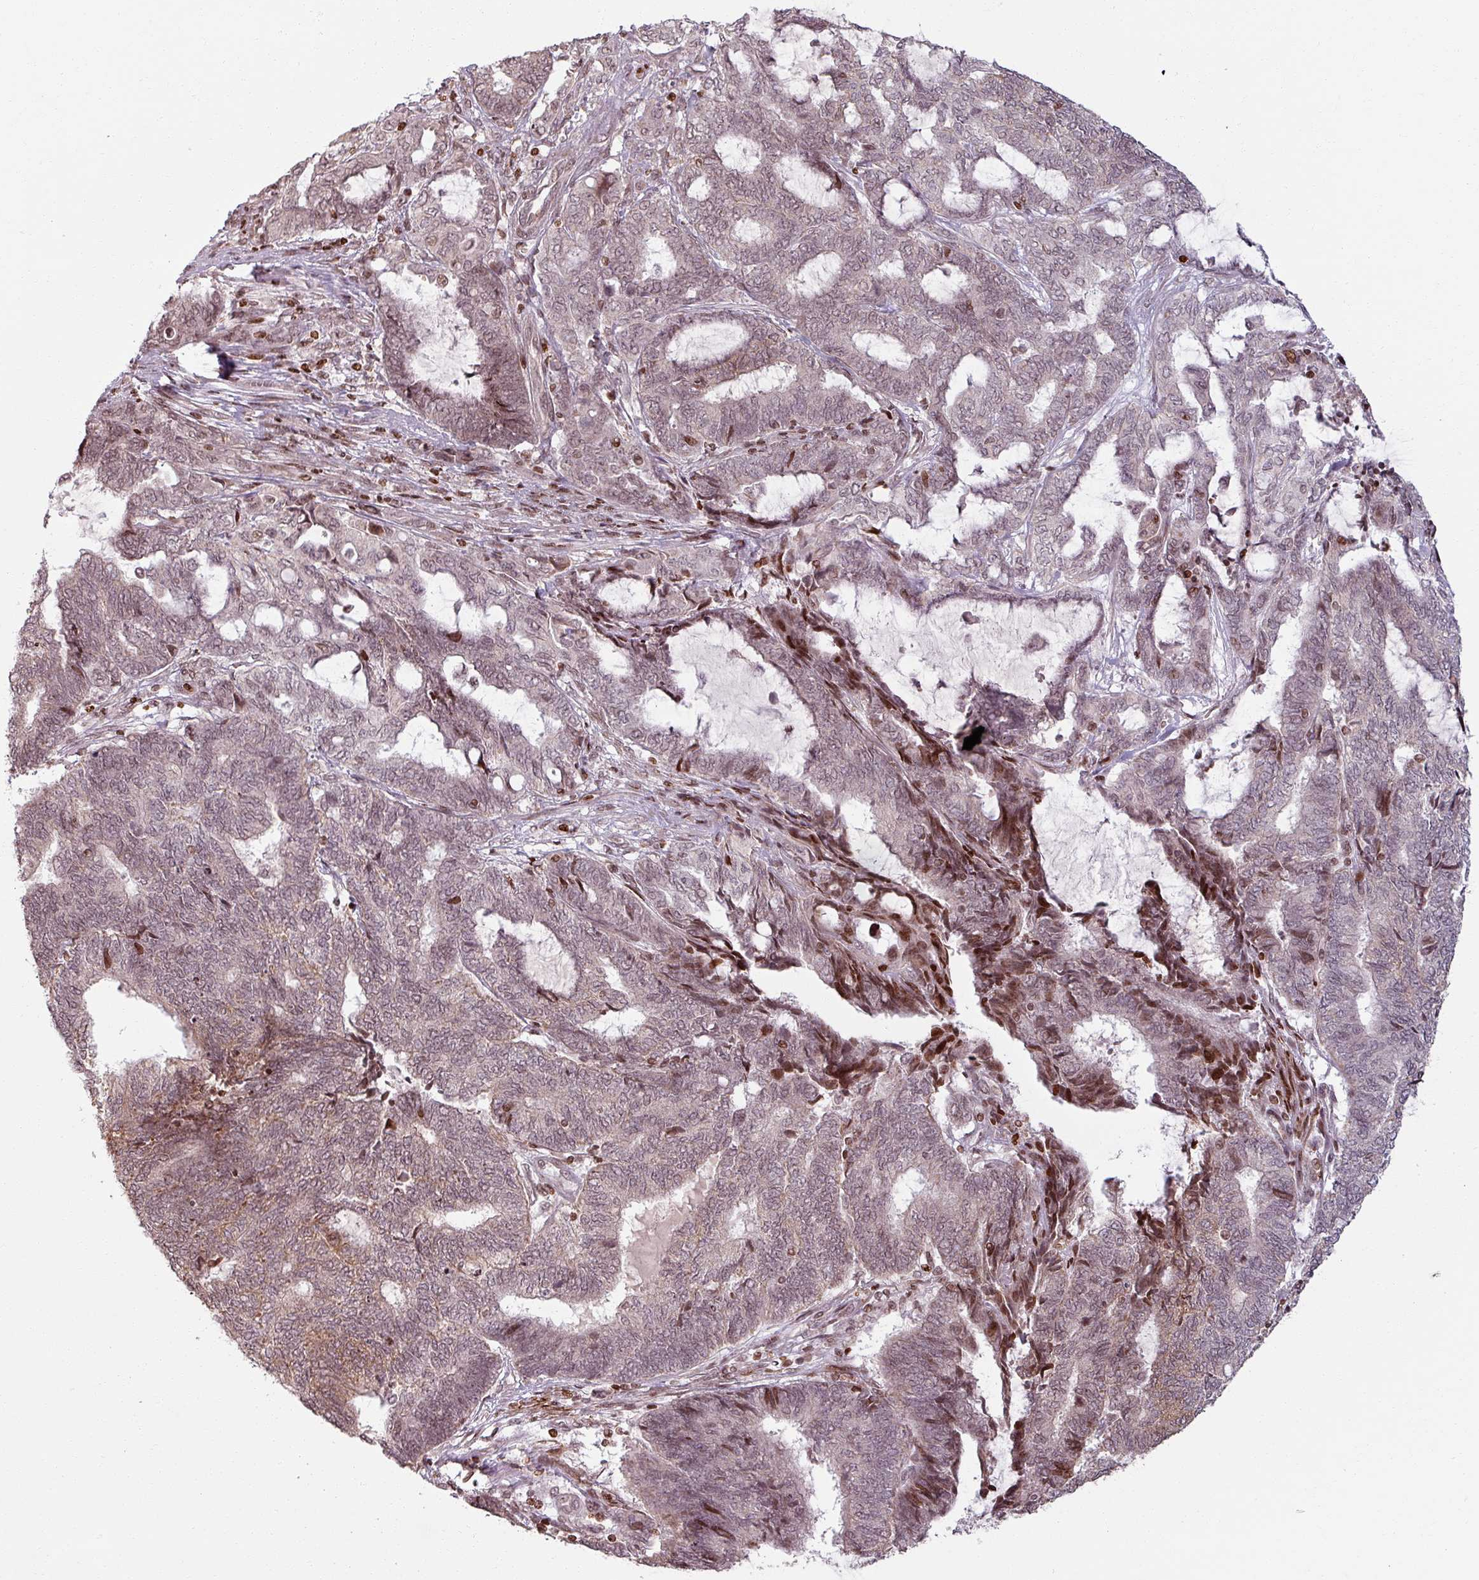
{"staining": {"intensity": "weak", "quantity": ">75%", "location": "cytoplasmic/membranous,nuclear"}, "tissue": "endometrial cancer", "cell_type": "Tumor cells", "image_type": "cancer", "snomed": [{"axis": "morphology", "description": "Adenocarcinoma, NOS"}, {"axis": "topography", "description": "Uterus"}, {"axis": "topography", "description": "Endometrium"}], "caption": "A photomicrograph showing weak cytoplasmic/membranous and nuclear staining in approximately >75% of tumor cells in adenocarcinoma (endometrial), as visualized by brown immunohistochemical staining.", "gene": "NCOR1", "patient": {"sex": "female", "age": 70}}